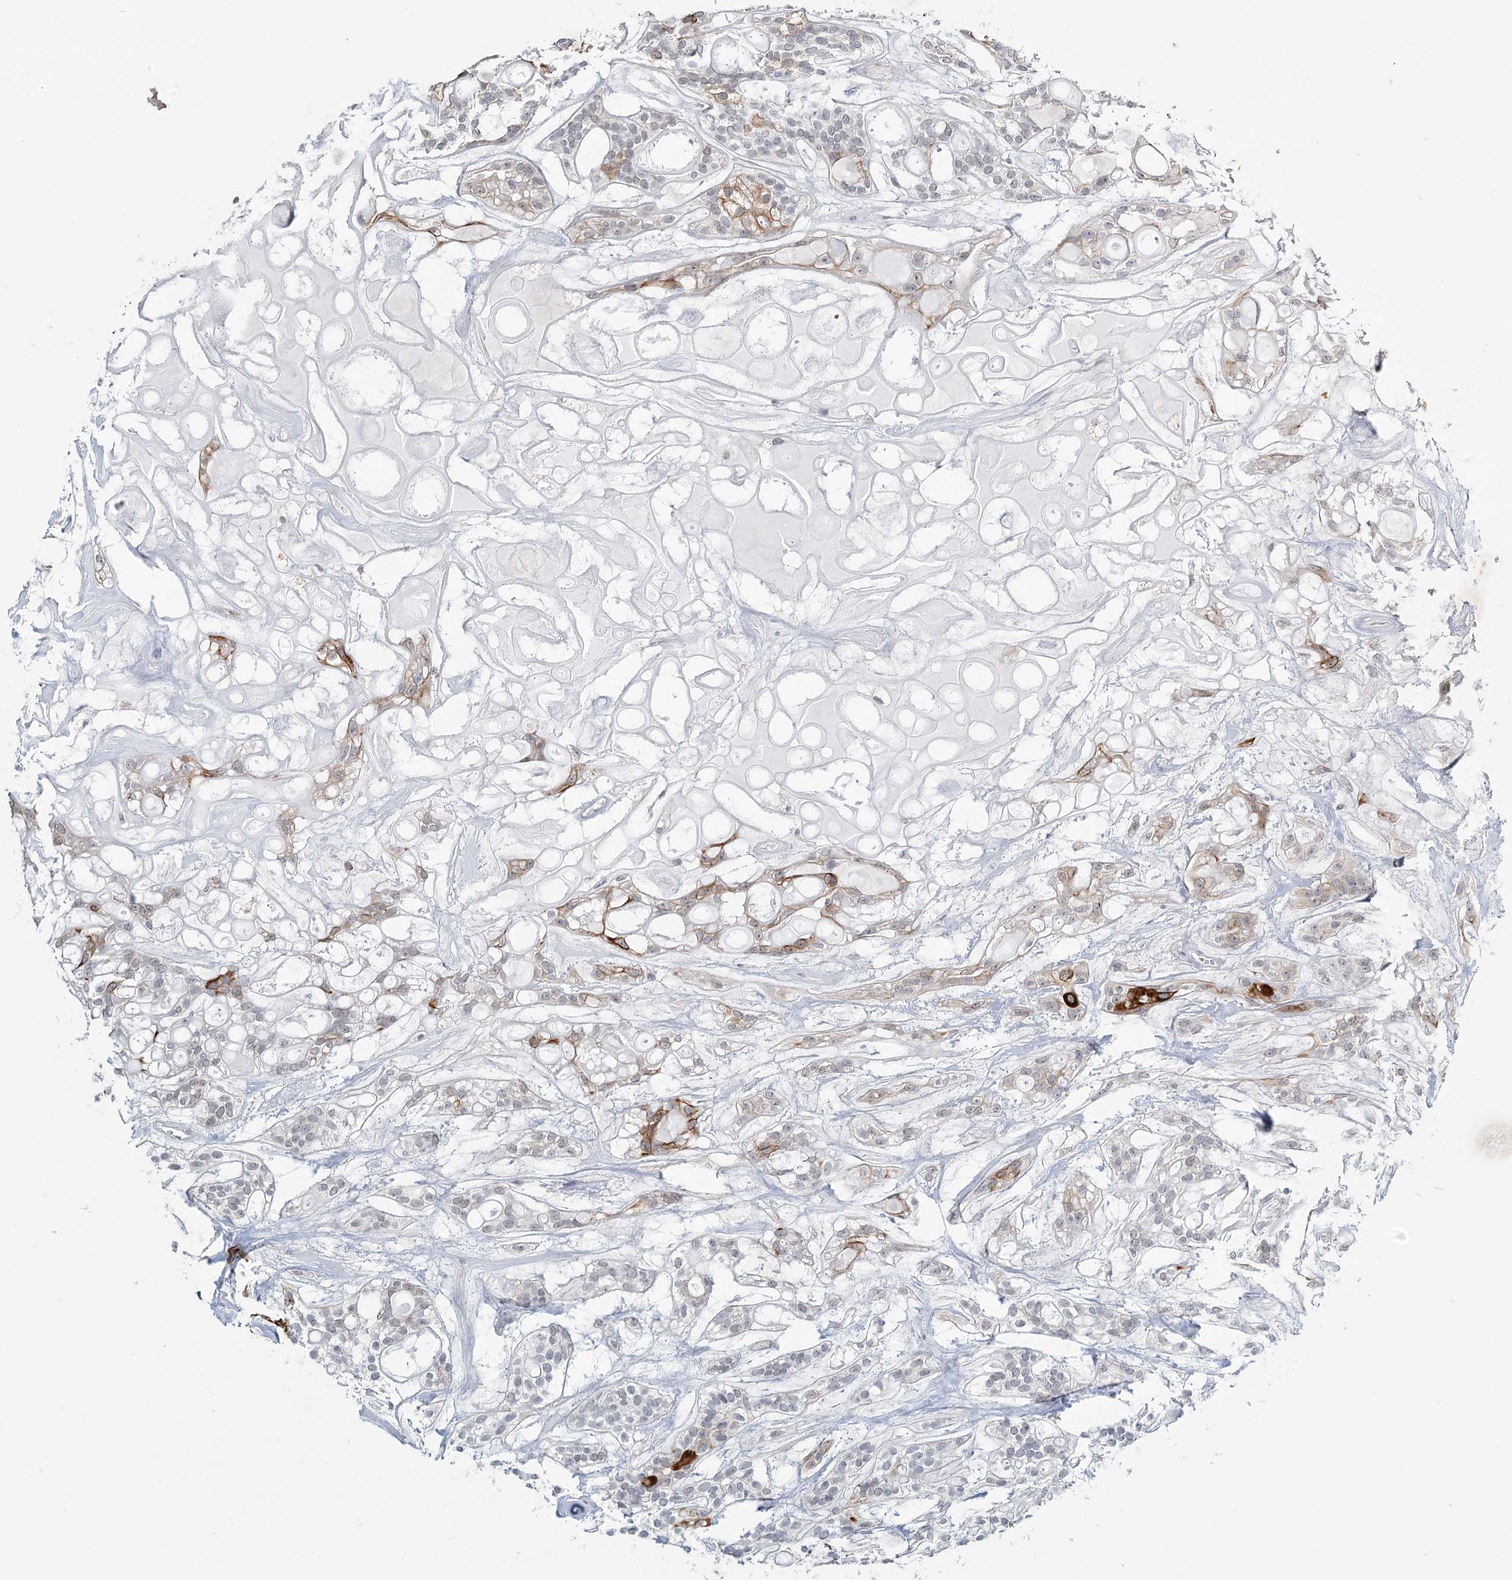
{"staining": {"intensity": "strong", "quantity": "<25%", "location": "cytoplasmic/membranous"}, "tissue": "head and neck cancer", "cell_type": "Tumor cells", "image_type": "cancer", "snomed": [{"axis": "morphology", "description": "Adenocarcinoma, NOS"}, {"axis": "topography", "description": "Head-Neck"}], "caption": "Tumor cells reveal medium levels of strong cytoplasmic/membranous staining in about <25% of cells in head and neck cancer (adenocarcinoma).", "gene": "TMEM70", "patient": {"sex": "male", "age": 66}}